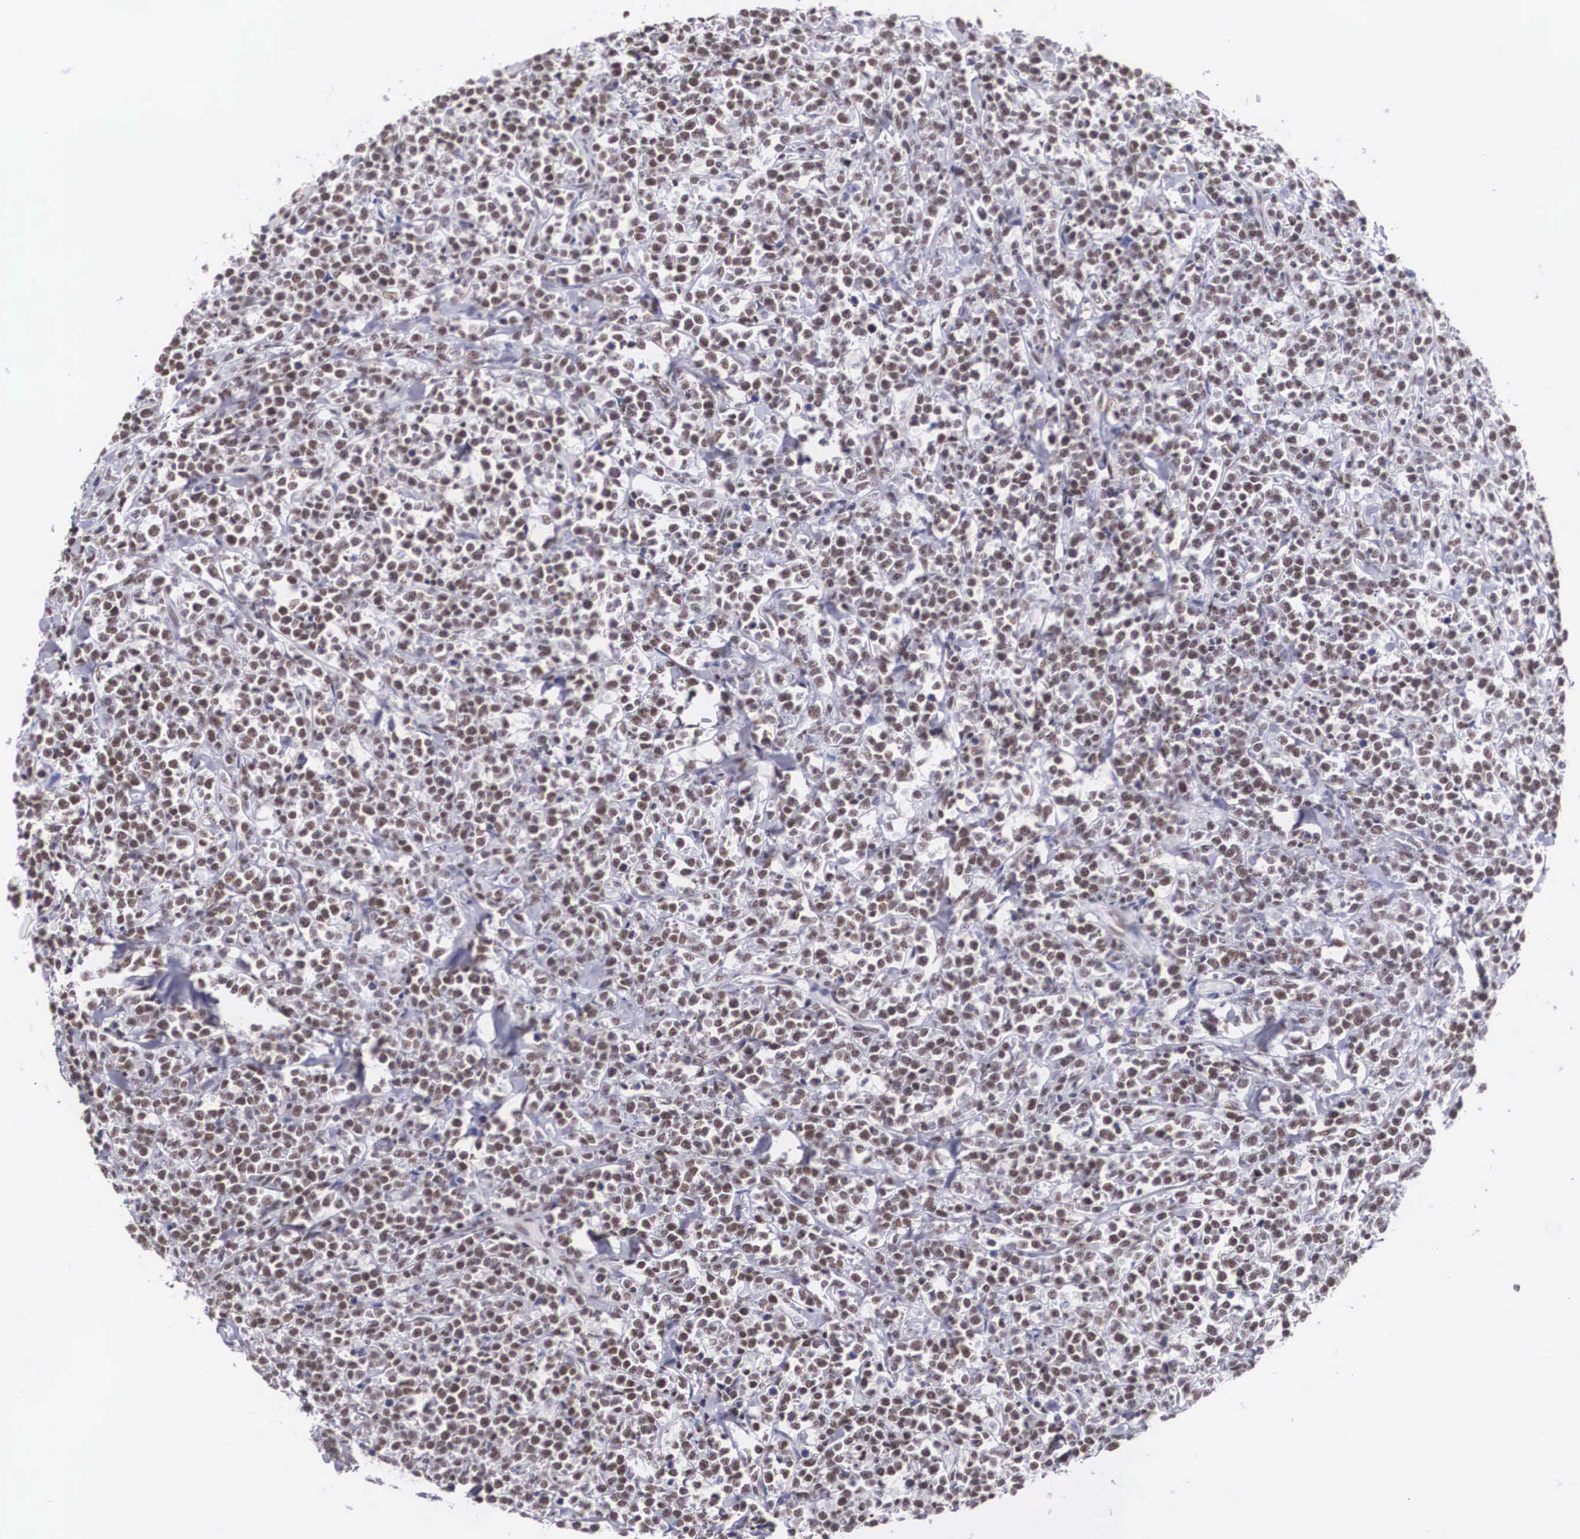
{"staining": {"intensity": "weak", "quantity": "25%-75%", "location": "nuclear"}, "tissue": "lymphoma", "cell_type": "Tumor cells", "image_type": "cancer", "snomed": [{"axis": "morphology", "description": "Malignant lymphoma, non-Hodgkin's type, High grade"}, {"axis": "topography", "description": "Small intestine"}, {"axis": "topography", "description": "Colon"}], "caption": "The micrograph demonstrates a brown stain indicating the presence of a protein in the nuclear of tumor cells in lymphoma.", "gene": "CSTF2", "patient": {"sex": "male", "age": 8}}